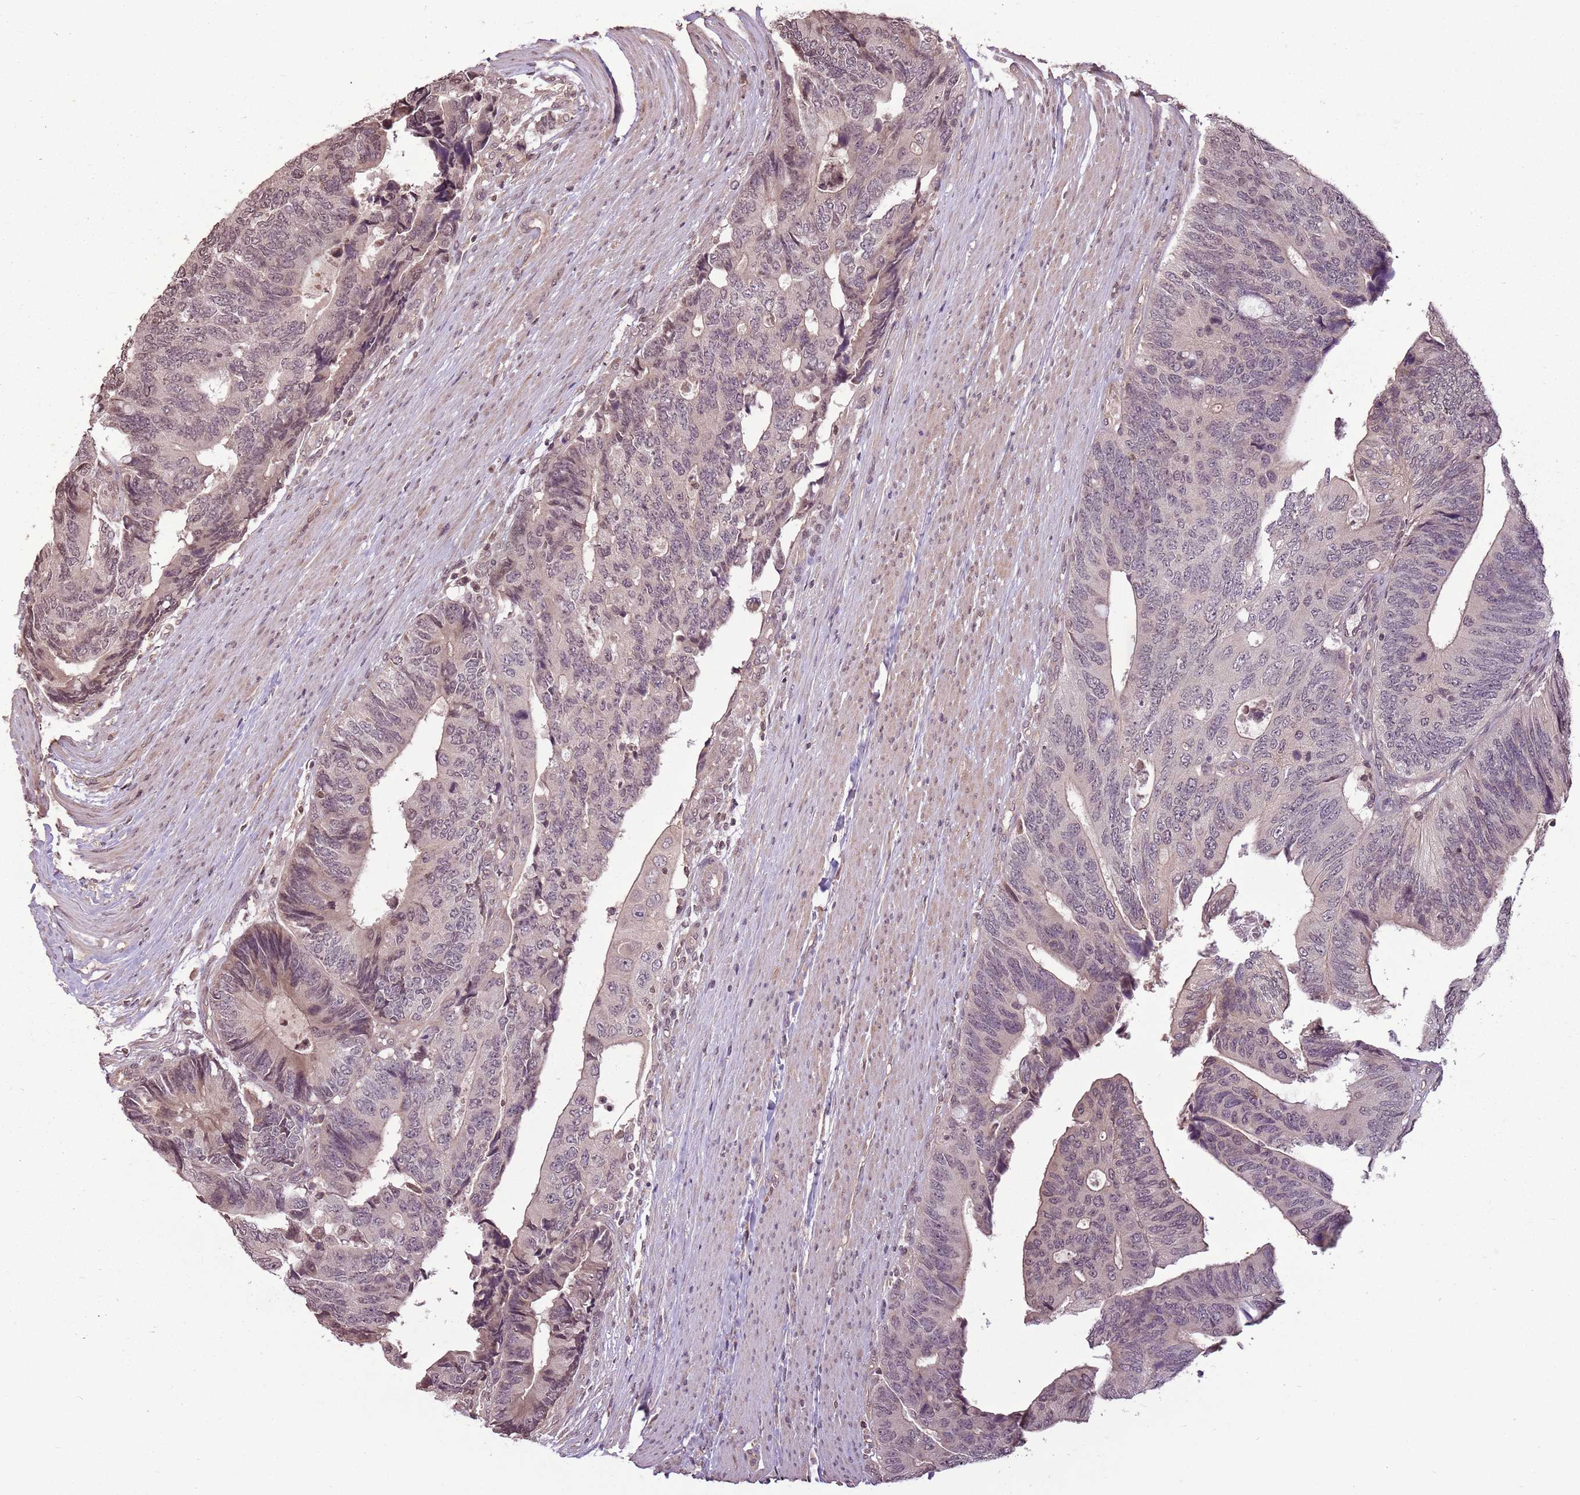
{"staining": {"intensity": "weak", "quantity": "<25%", "location": "cytoplasmic/membranous,nuclear"}, "tissue": "colorectal cancer", "cell_type": "Tumor cells", "image_type": "cancer", "snomed": [{"axis": "morphology", "description": "Adenocarcinoma, NOS"}, {"axis": "topography", "description": "Colon"}], "caption": "Immunohistochemistry image of neoplastic tissue: colorectal adenocarcinoma stained with DAB demonstrates no significant protein positivity in tumor cells.", "gene": "CAPN9", "patient": {"sex": "male", "age": 87}}